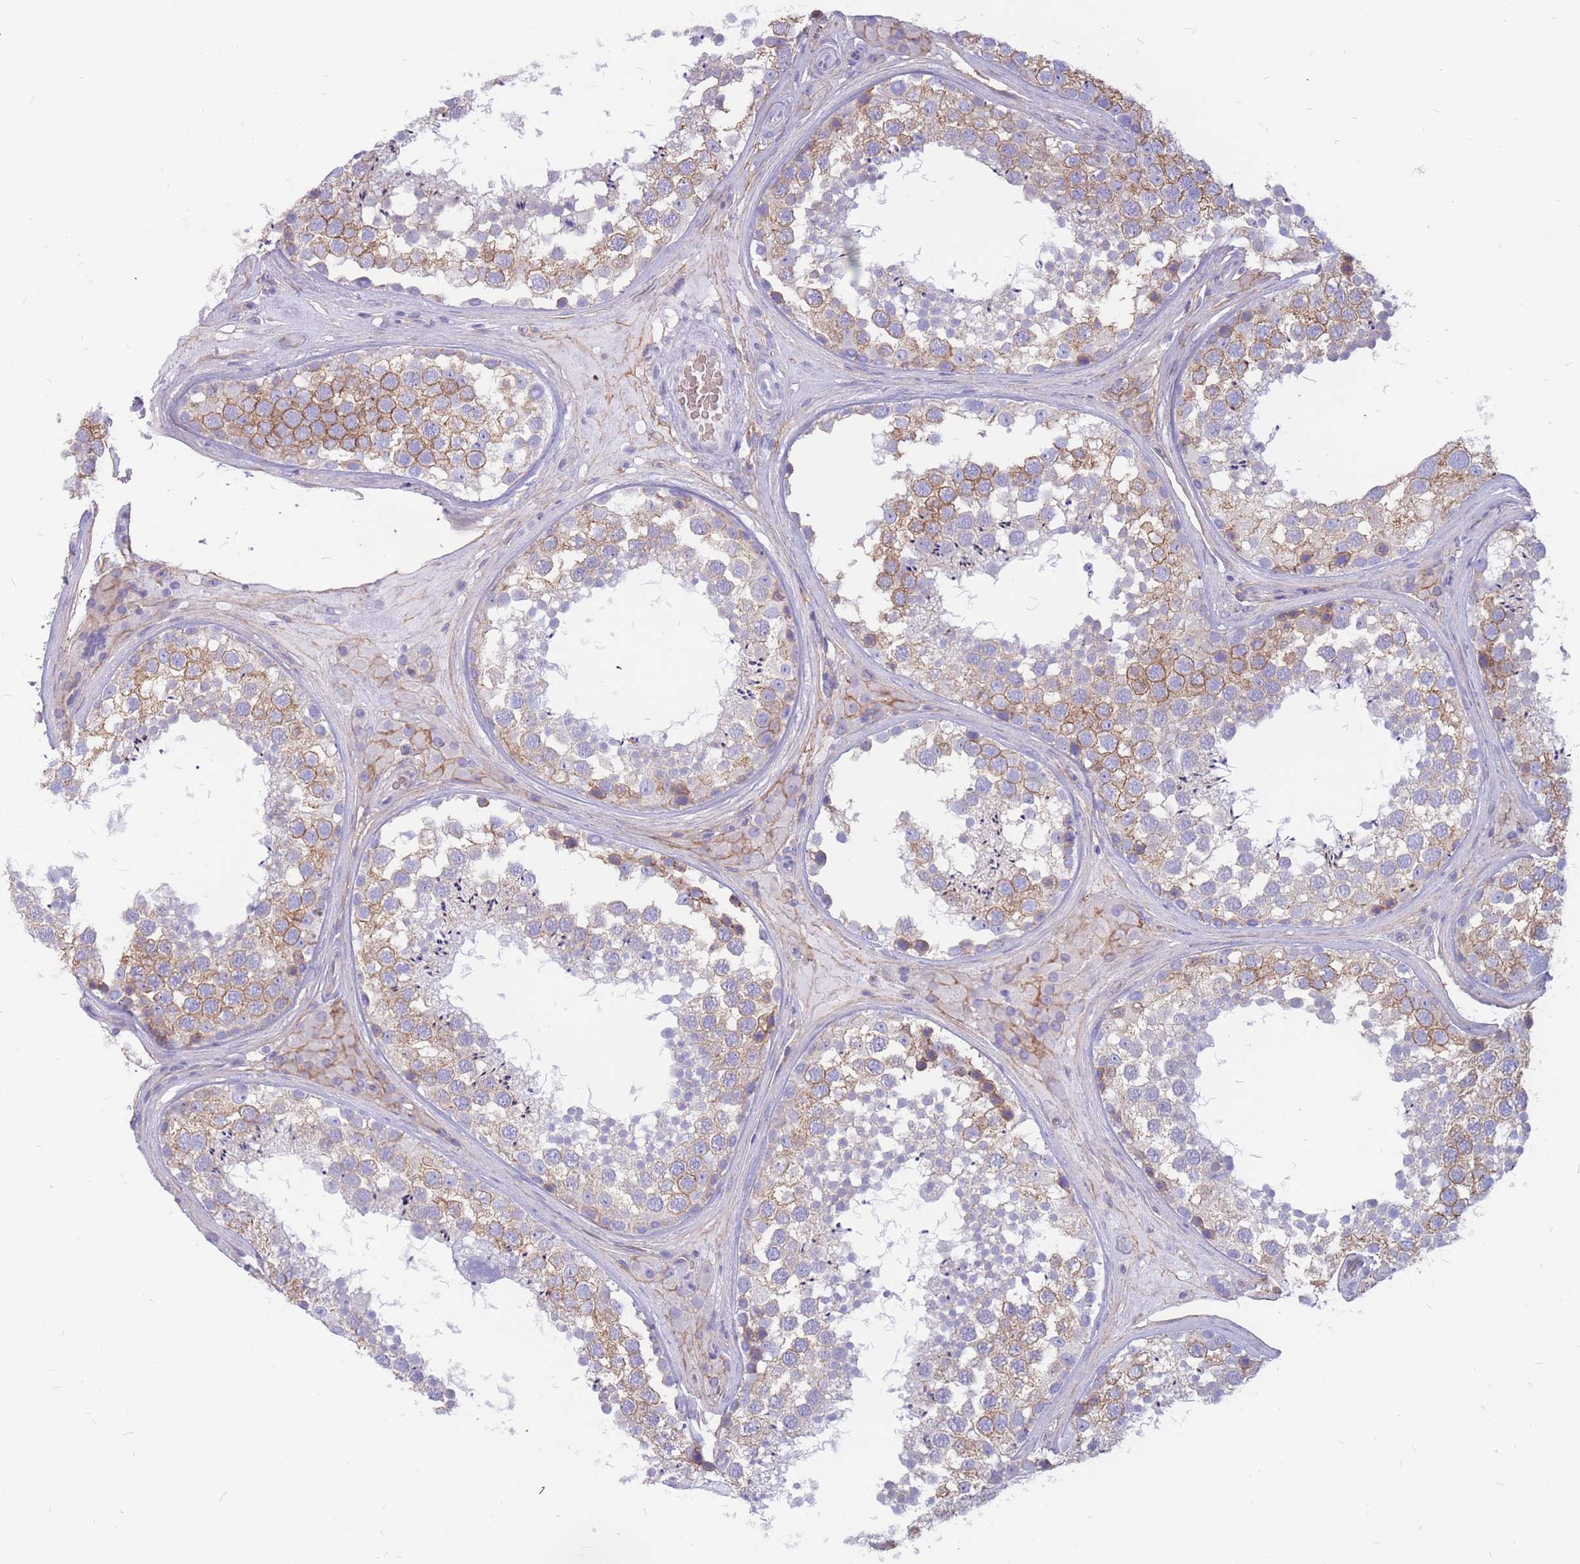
{"staining": {"intensity": "moderate", "quantity": "<25%", "location": "cytoplasmic/membranous"}, "tissue": "testis", "cell_type": "Cells in seminiferous ducts", "image_type": "normal", "snomed": [{"axis": "morphology", "description": "Normal tissue, NOS"}, {"axis": "topography", "description": "Testis"}], "caption": "High-magnification brightfield microscopy of normal testis stained with DAB (brown) and counterstained with hematoxylin (blue). cells in seminiferous ducts exhibit moderate cytoplasmic/membranous positivity is appreciated in approximately<25% of cells.", "gene": "ADD2", "patient": {"sex": "male", "age": 46}}